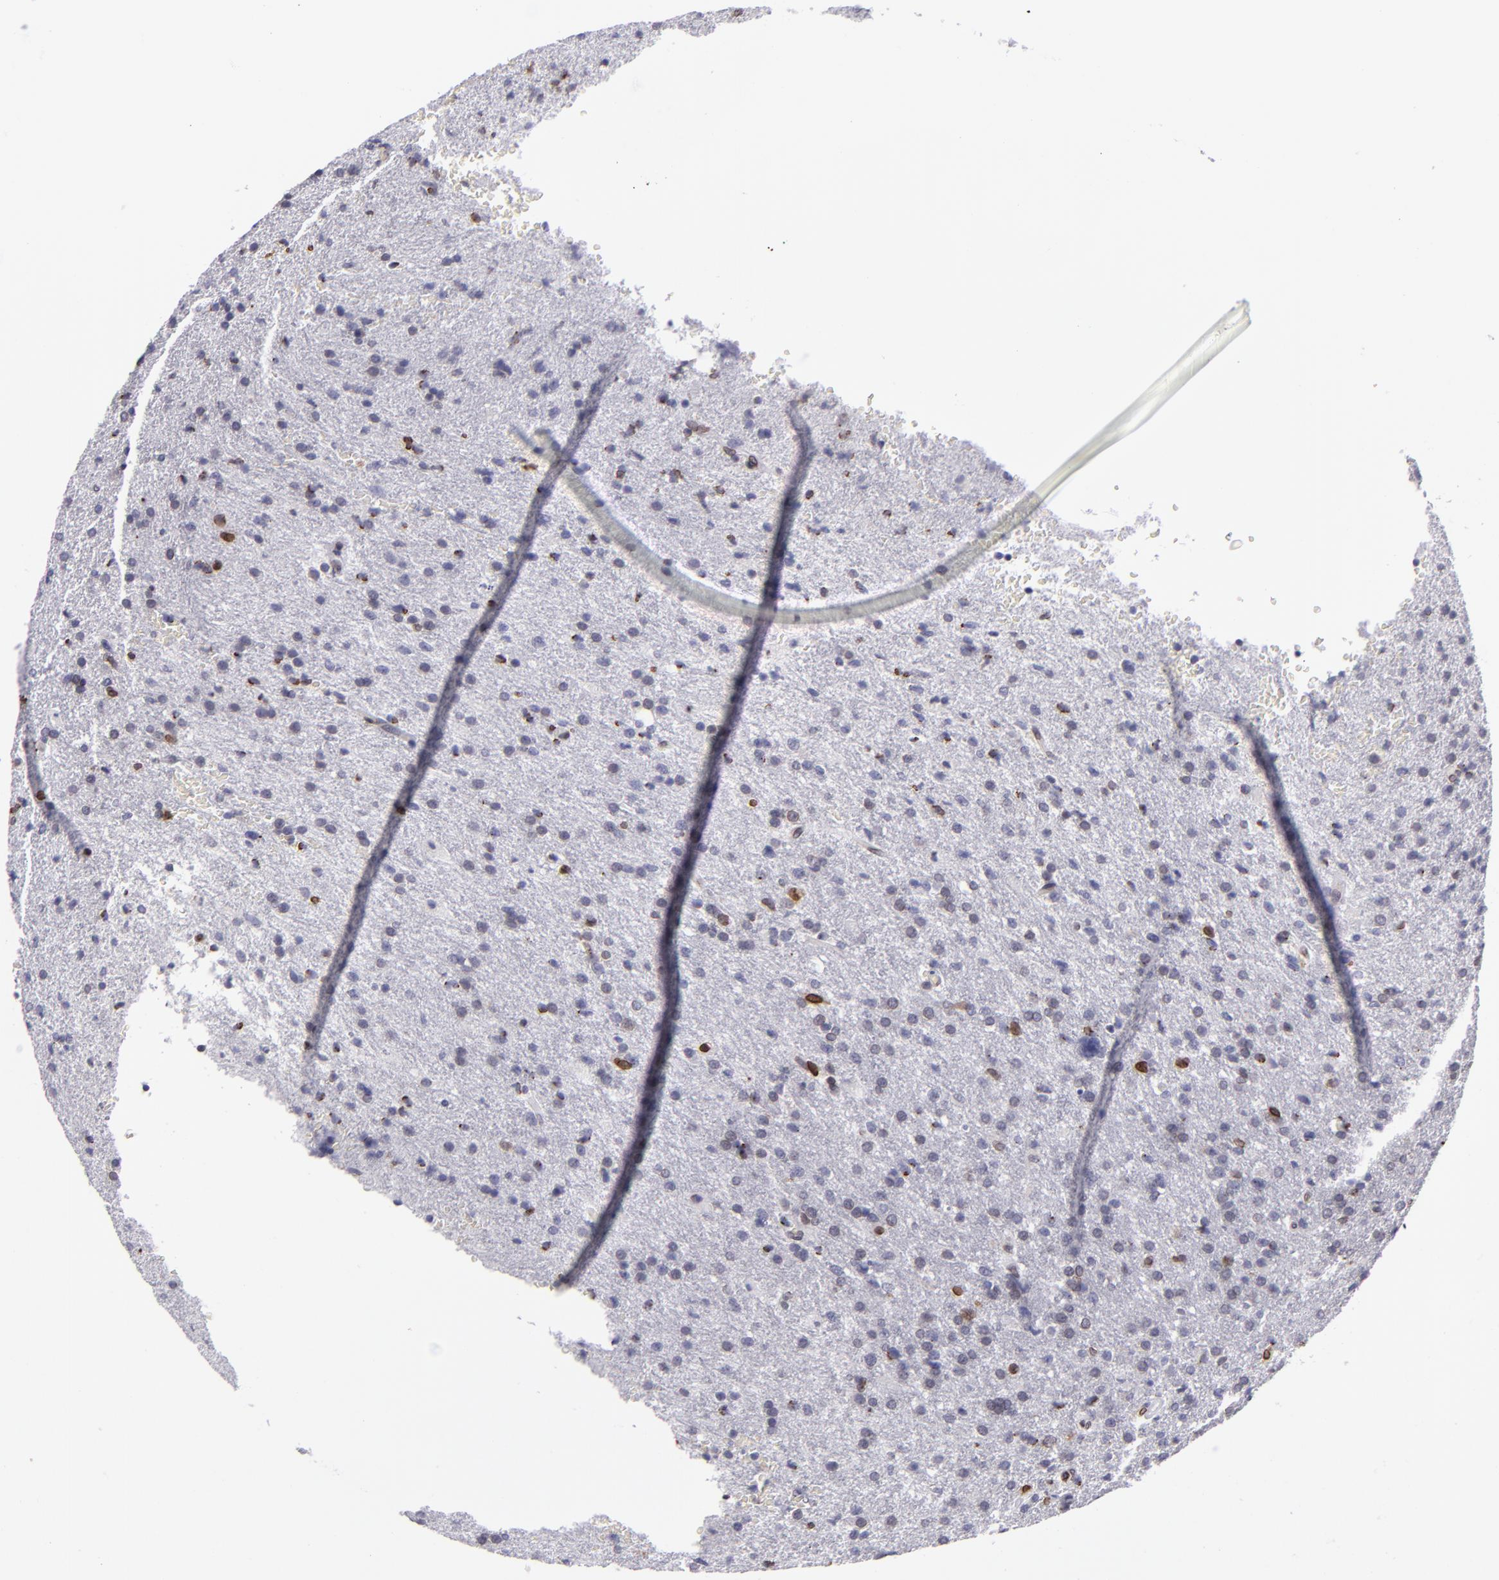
{"staining": {"intensity": "moderate", "quantity": "25%-75%", "location": "nuclear"}, "tissue": "glioma", "cell_type": "Tumor cells", "image_type": "cancer", "snomed": [{"axis": "morphology", "description": "Glioma, malignant, High grade"}, {"axis": "topography", "description": "Brain"}], "caption": "Immunohistochemistry (IHC) of human malignant glioma (high-grade) demonstrates medium levels of moderate nuclear staining in approximately 25%-75% of tumor cells.", "gene": "EMD", "patient": {"sex": "male", "age": 68}}